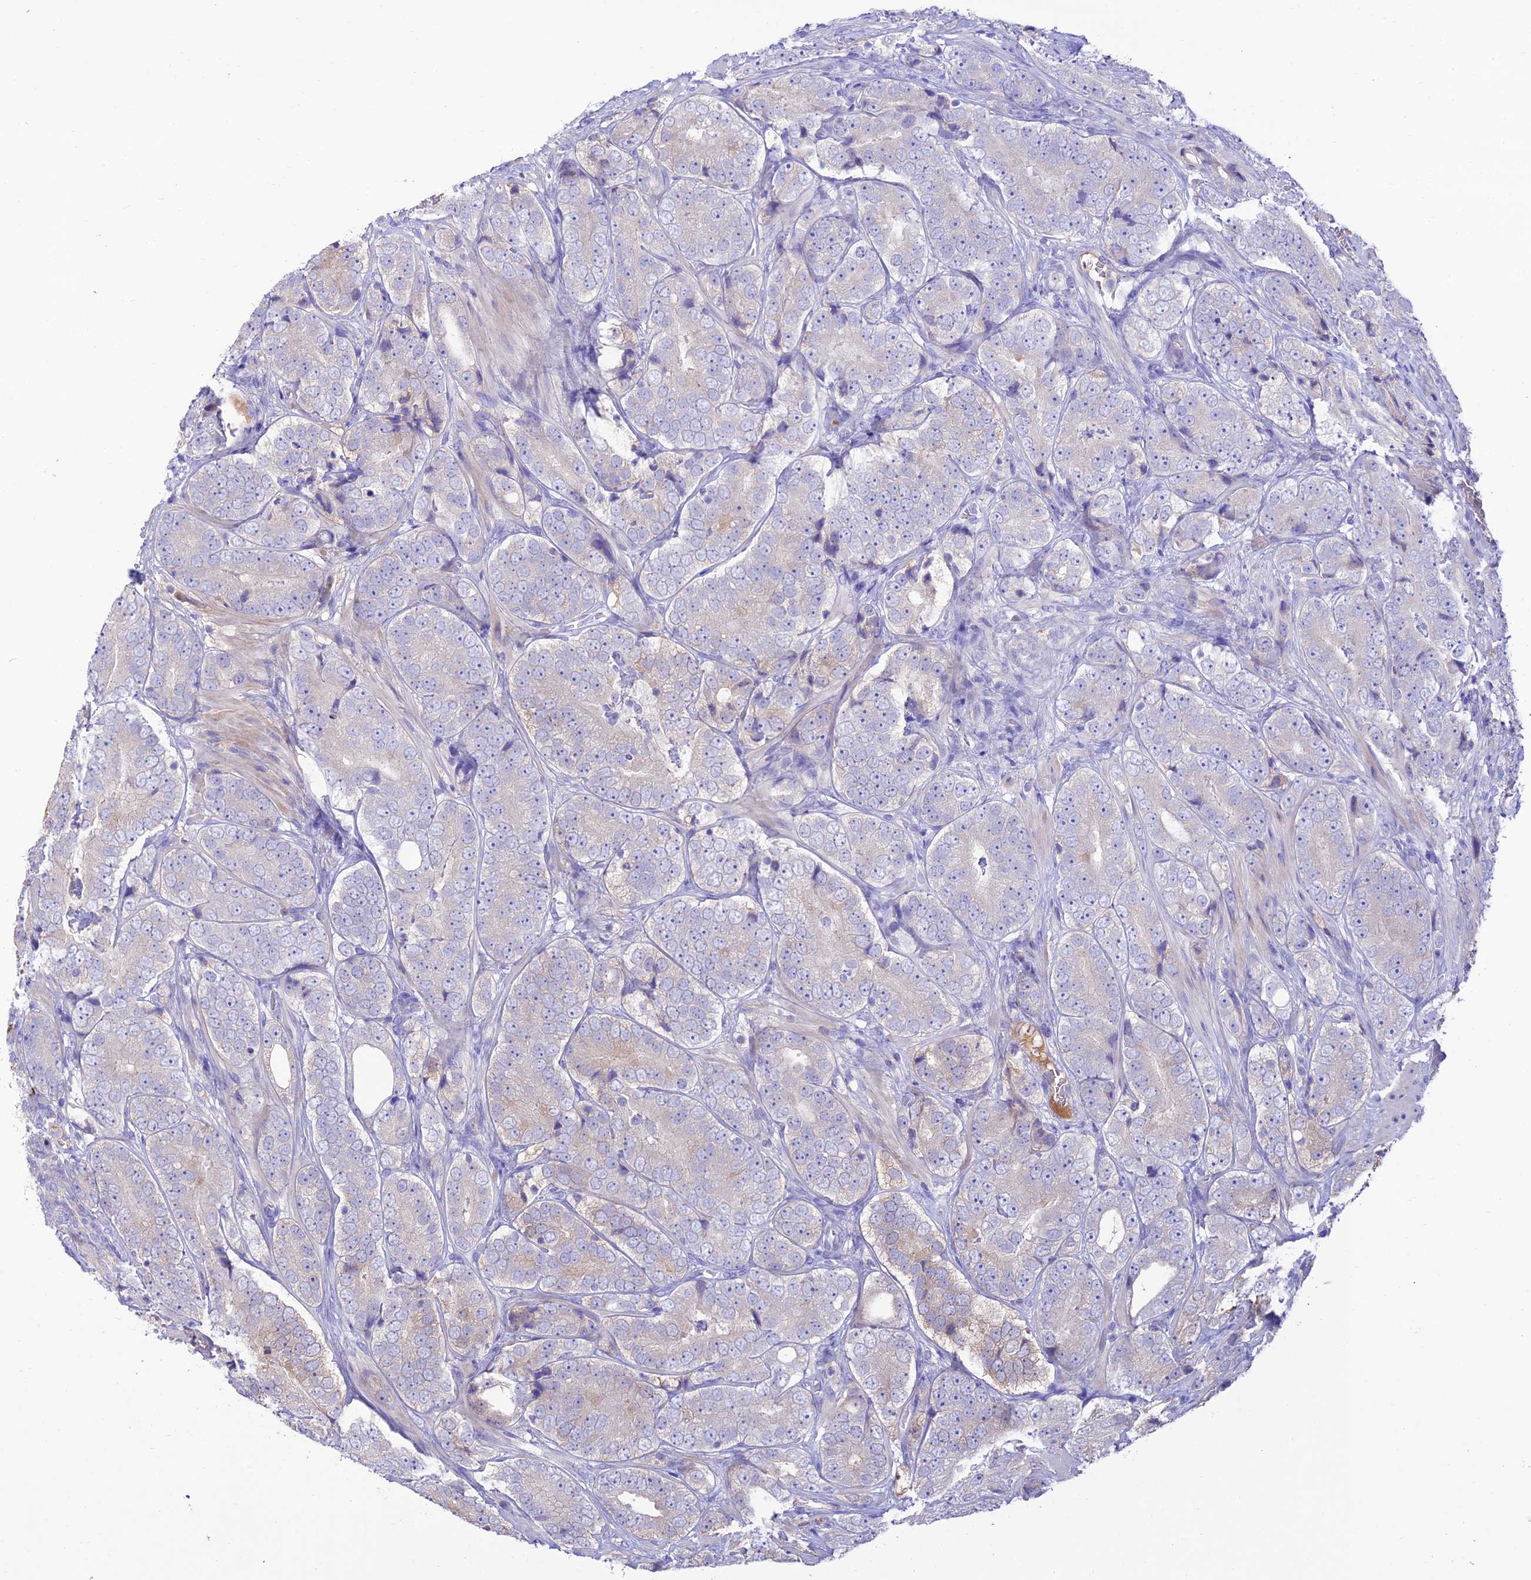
{"staining": {"intensity": "negative", "quantity": "none", "location": "none"}, "tissue": "prostate cancer", "cell_type": "Tumor cells", "image_type": "cancer", "snomed": [{"axis": "morphology", "description": "Adenocarcinoma, High grade"}, {"axis": "topography", "description": "Prostate"}], "caption": "This is a micrograph of immunohistochemistry (IHC) staining of prostate high-grade adenocarcinoma, which shows no expression in tumor cells.", "gene": "NLRP9", "patient": {"sex": "male", "age": 56}}